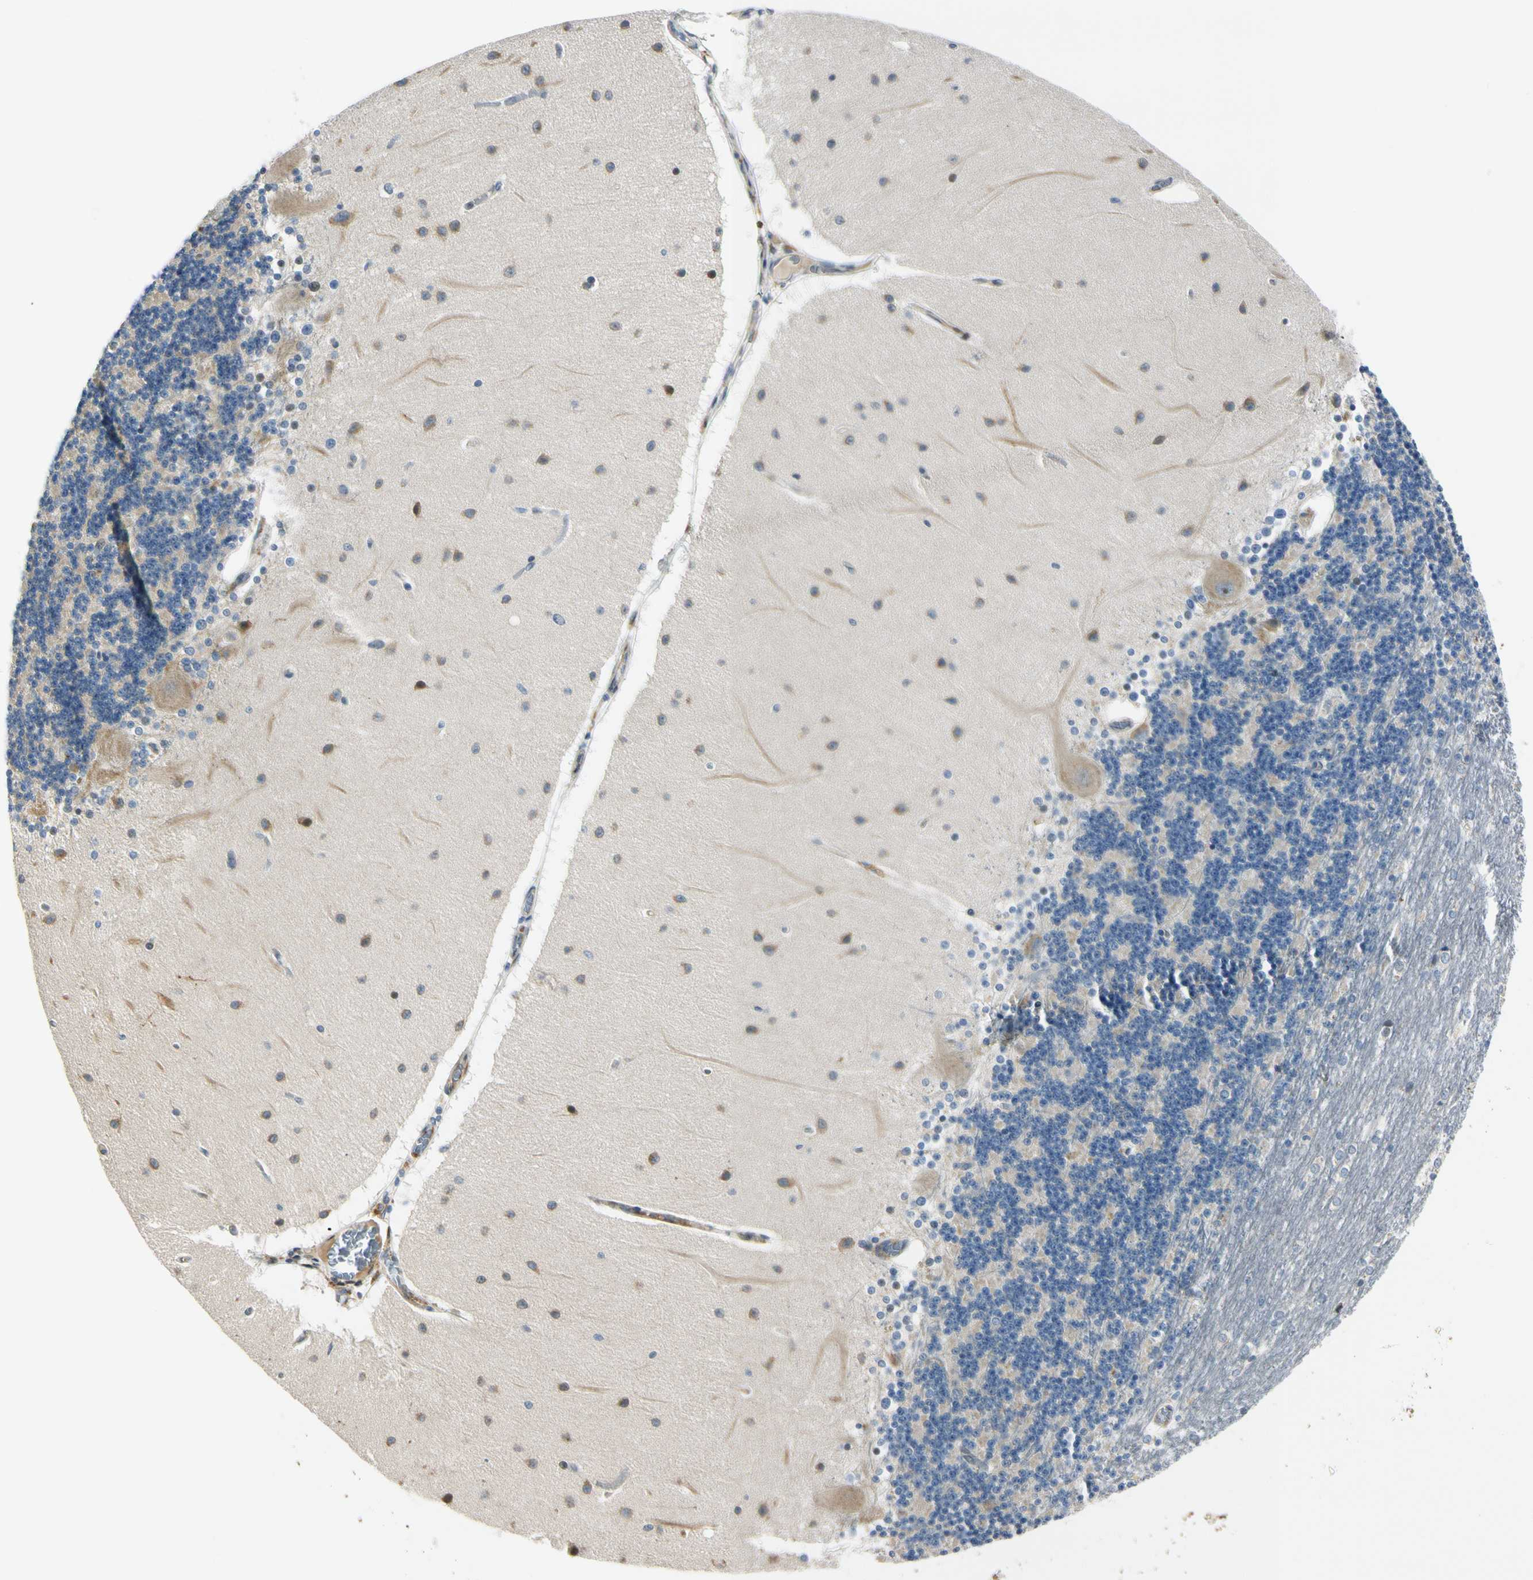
{"staining": {"intensity": "weak", "quantity": "<25%", "location": "cytoplasmic/membranous"}, "tissue": "cerebellum", "cell_type": "Cells in granular layer", "image_type": "normal", "snomed": [{"axis": "morphology", "description": "Normal tissue, NOS"}, {"axis": "topography", "description": "Cerebellum"}], "caption": "High power microscopy photomicrograph of an immunohistochemistry (IHC) histopathology image of normal cerebellum, revealing no significant positivity in cells in granular layer. The staining is performed using DAB brown chromogen with nuclei counter-stained in using hematoxylin.", "gene": "NPDC1", "patient": {"sex": "female", "age": 54}}